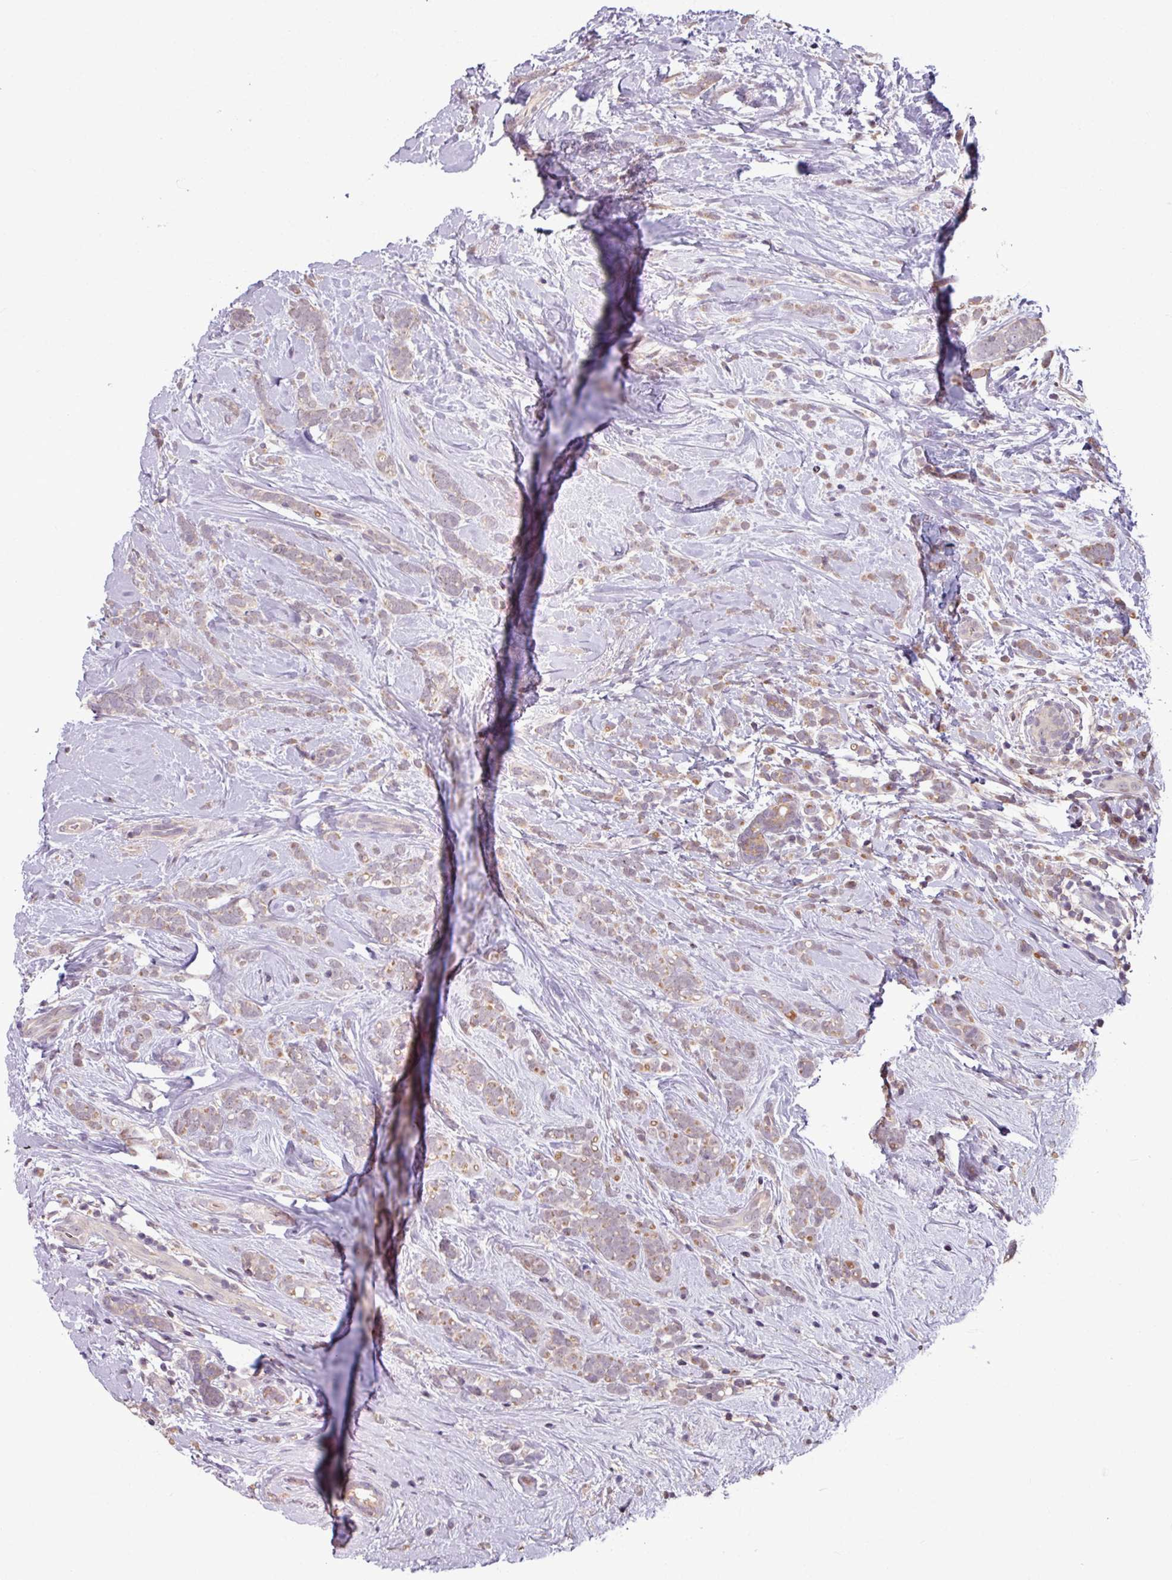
{"staining": {"intensity": "weak", "quantity": "25%-75%", "location": "cytoplasmic/membranous"}, "tissue": "breast cancer", "cell_type": "Tumor cells", "image_type": "cancer", "snomed": [{"axis": "morphology", "description": "Lobular carcinoma"}, {"axis": "topography", "description": "Breast"}], "caption": "Breast lobular carcinoma stained for a protein (brown) reveals weak cytoplasmic/membranous positive staining in approximately 25%-75% of tumor cells.", "gene": "OR6B1", "patient": {"sex": "female", "age": 58}}